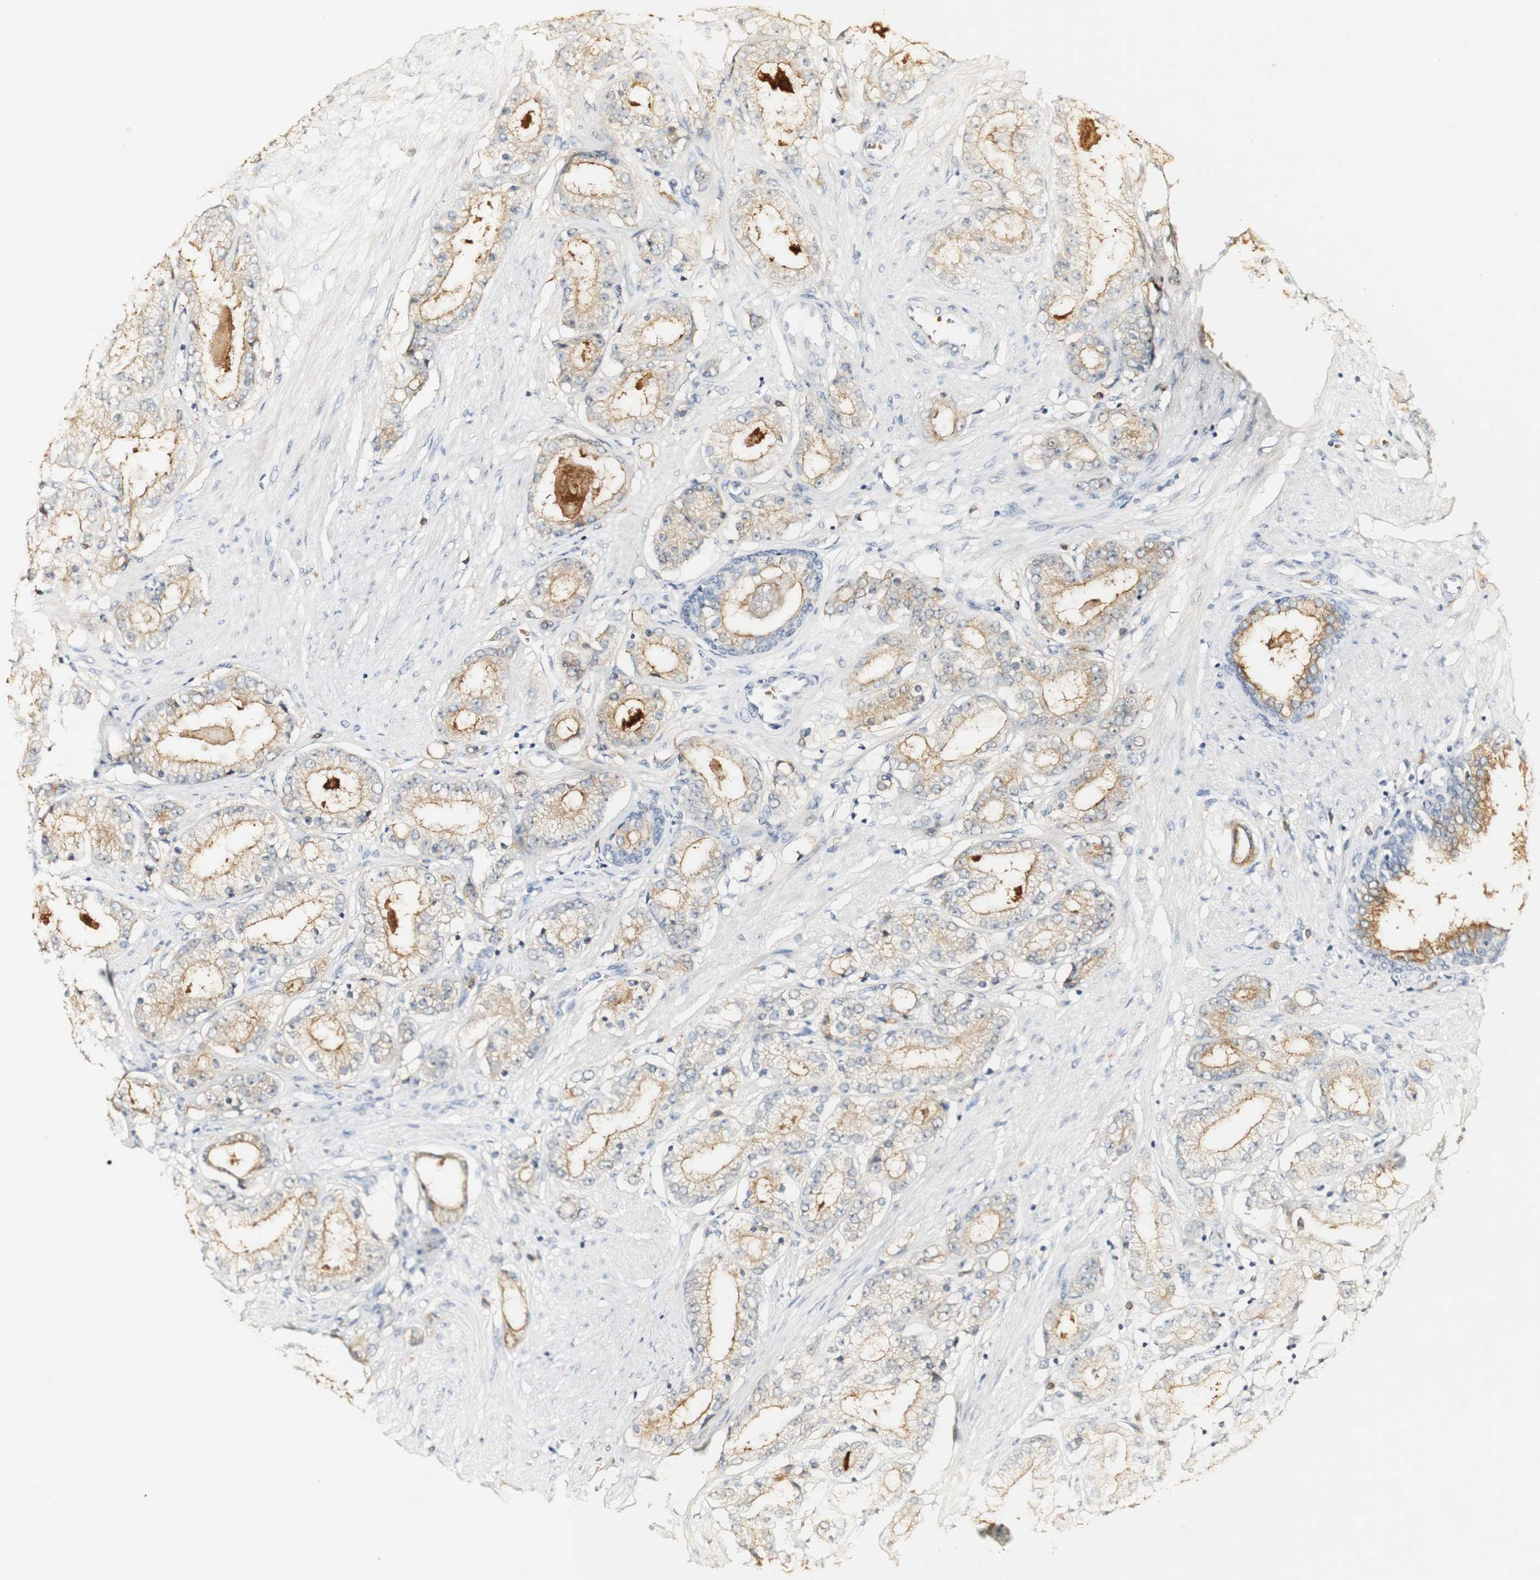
{"staining": {"intensity": "weak", "quantity": ">75%", "location": "cytoplasmic/membranous"}, "tissue": "prostate cancer", "cell_type": "Tumor cells", "image_type": "cancer", "snomed": [{"axis": "morphology", "description": "Adenocarcinoma, Low grade"}, {"axis": "topography", "description": "Prostate"}], "caption": "DAB immunohistochemical staining of prostate cancer (adenocarcinoma (low-grade)) displays weak cytoplasmic/membranous protein staining in approximately >75% of tumor cells.", "gene": "SYT7", "patient": {"sex": "male", "age": 63}}